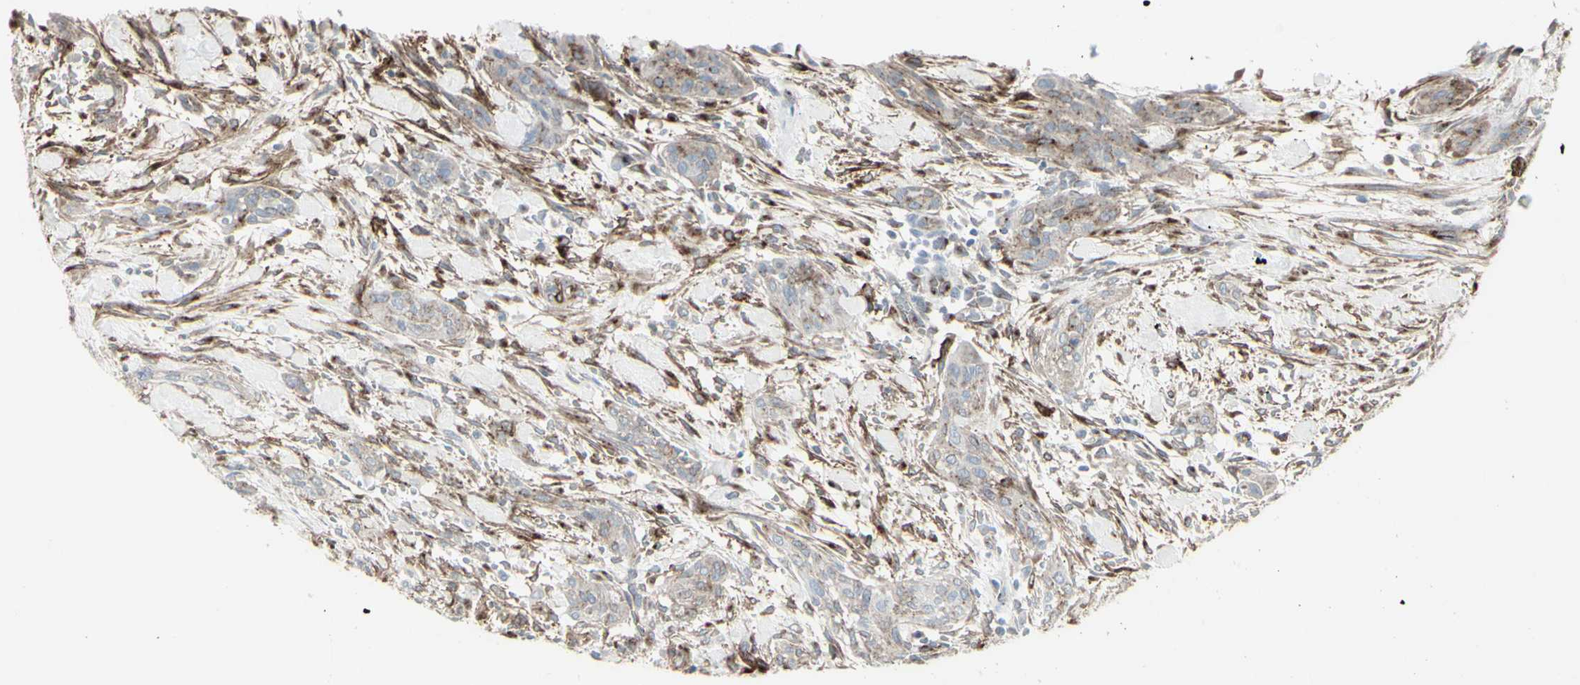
{"staining": {"intensity": "weak", "quantity": "<25%", "location": "cytoplasmic/membranous"}, "tissue": "urothelial cancer", "cell_type": "Tumor cells", "image_type": "cancer", "snomed": [{"axis": "morphology", "description": "Urothelial carcinoma, High grade"}, {"axis": "topography", "description": "Urinary bladder"}], "caption": "This is an immunohistochemistry (IHC) micrograph of urothelial cancer. There is no staining in tumor cells.", "gene": "GJA1", "patient": {"sex": "male", "age": 35}}